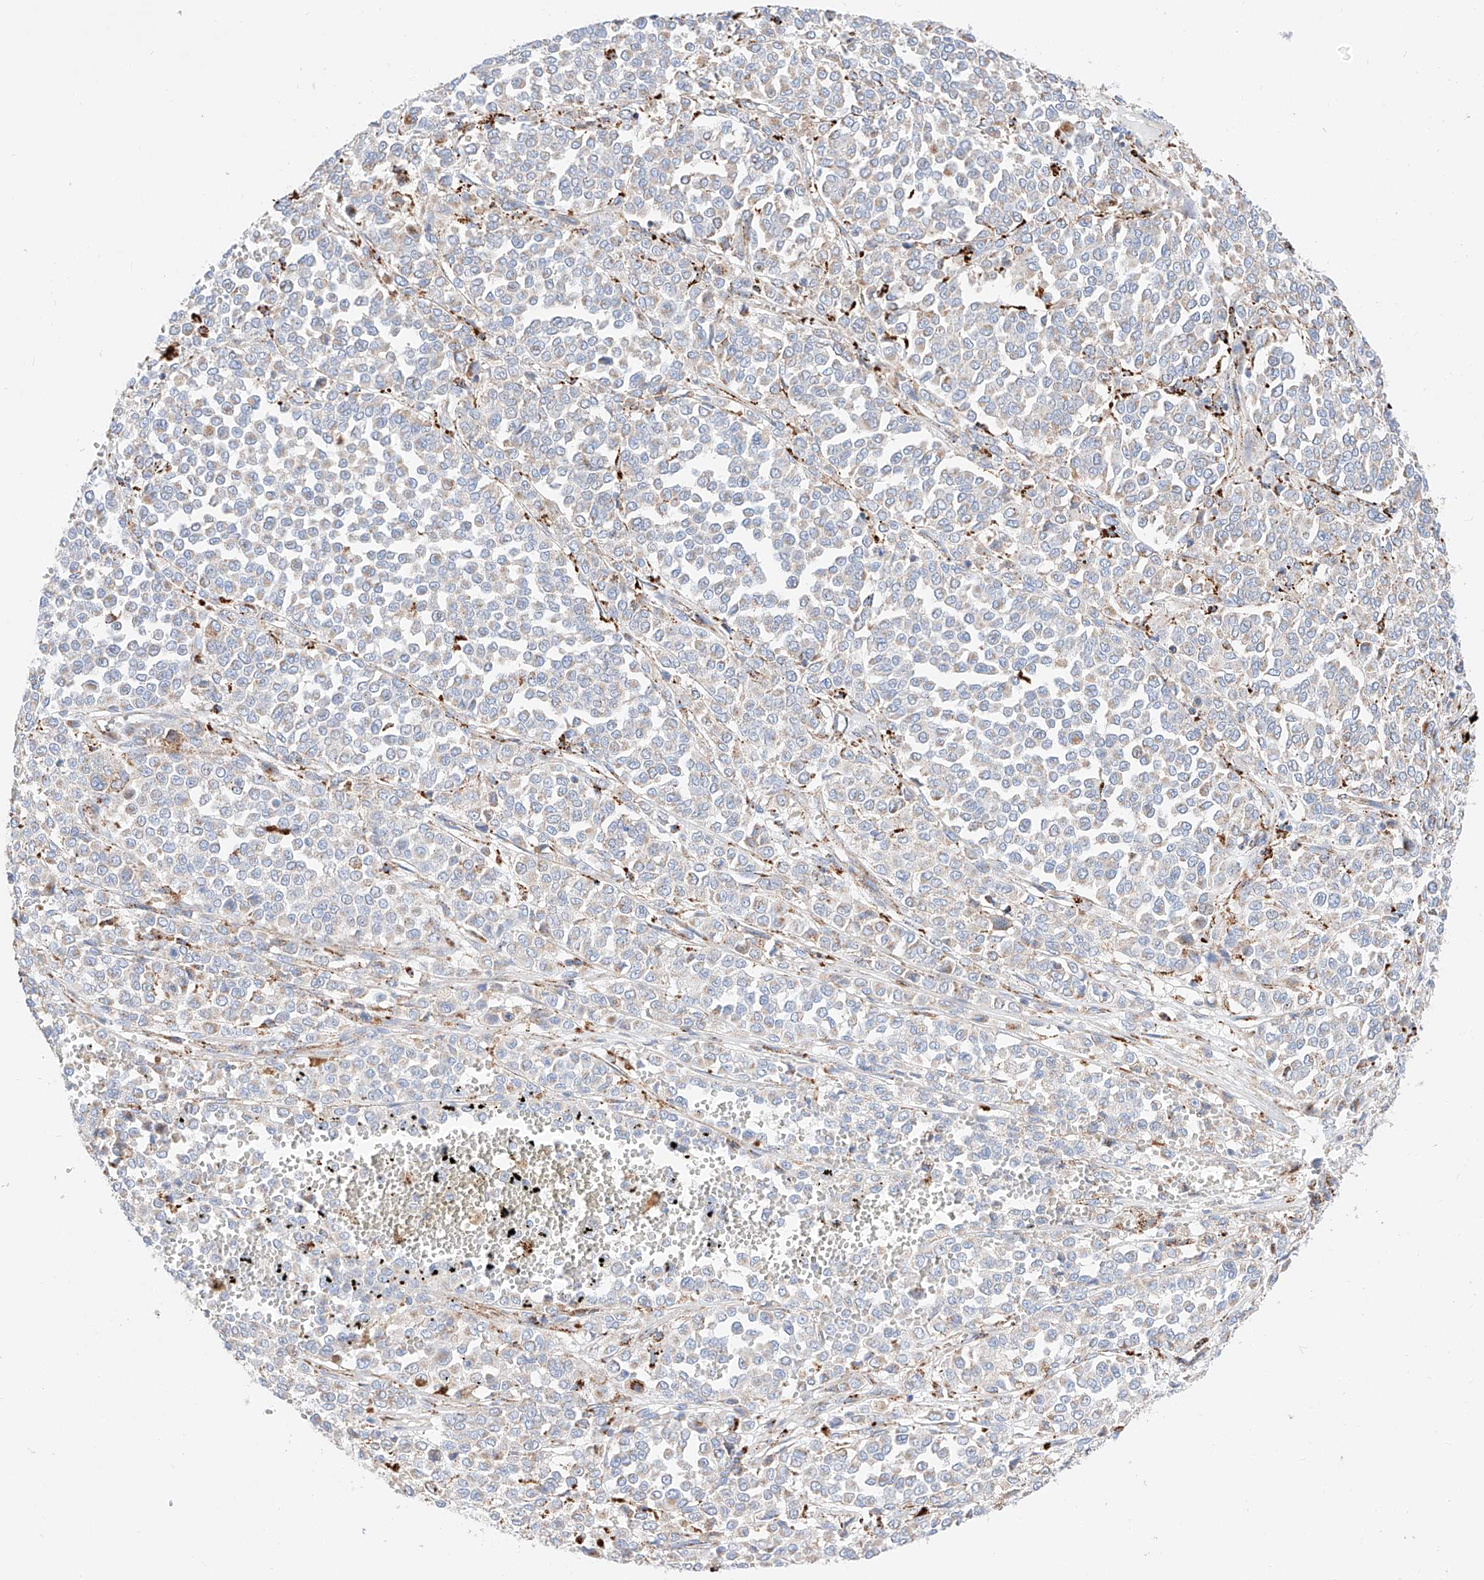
{"staining": {"intensity": "negative", "quantity": "none", "location": "none"}, "tissue": "melanoma", "cell_type": "Tumor cells", "image_type": "cancer", "snomed": [{"axis": "morphology", "description": "Malignant melanoma, Metastatic site"}, {"axis": "topography", "description": "Pancreas"}], "caption": "An IHC image of malignant melanoma (metastatic site) is shown. There is no staining in tumor cells of malignant melanoma (metastatic site).", "gene": "C6orf62", "patient": {"sex": "female", "age": 30}}